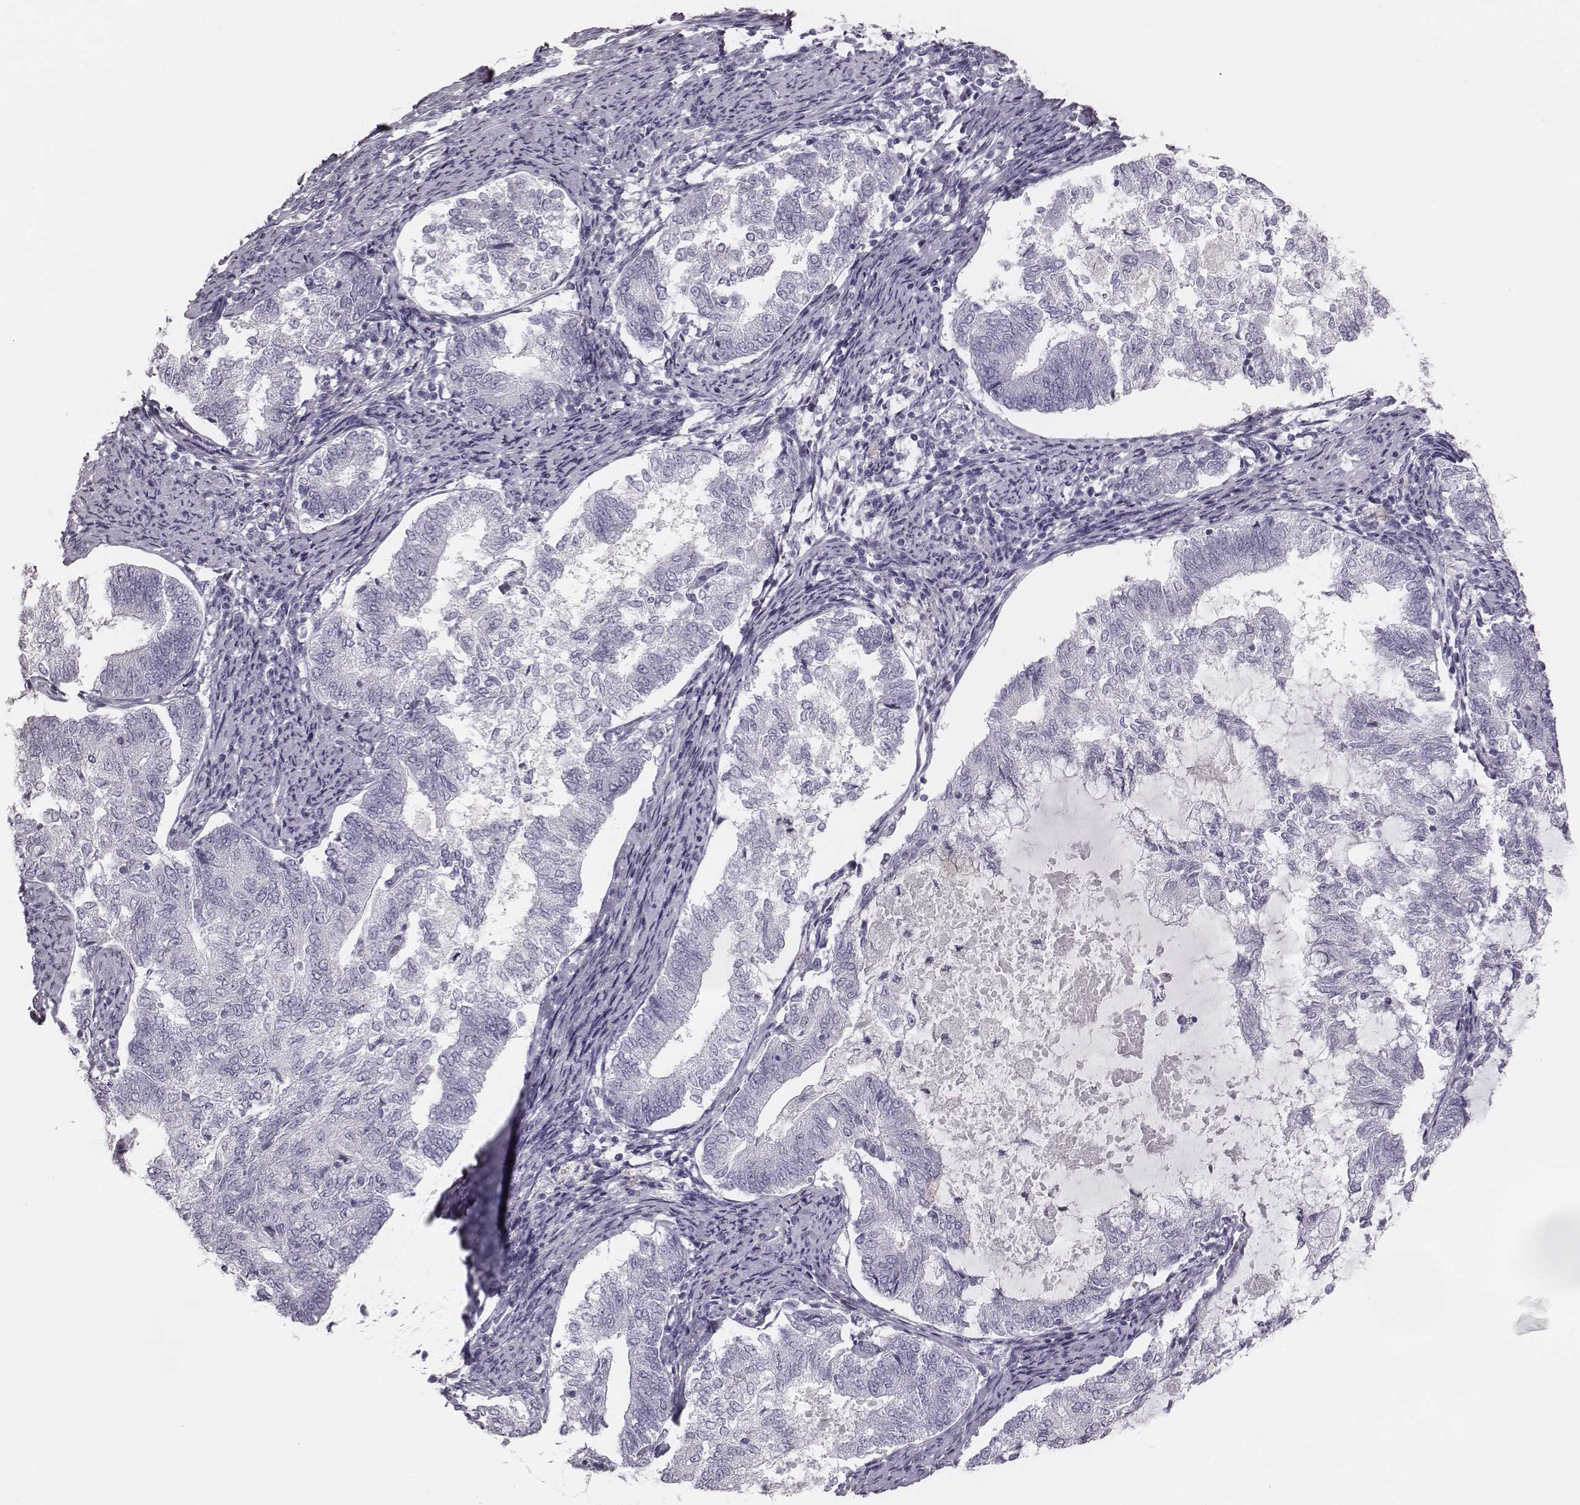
{"staining": {"intensity": "negative", "quantity": "none", "location": "none"}, "tissue": "endometrial cancer", "cell_type": "Tumor cells", "image_type": "cancer", "snomed": [{"axis": "morphology", "description": "Adenocarcinoma, NOS"}, {"axis": "topography", "description": "Endometrium"}], "caption": "A high-resolution histopathology image shows IHC staining of endometrial adenocarcinoma, which shows no significant staining in tumor cells. (Brightfield microscopy of DAB (3,3'-diaminobenzidine) immunohistochemistry (IHC) at high magnification).", "gene": "CSH1", "patient": {"sex": "female", "age": 65}}